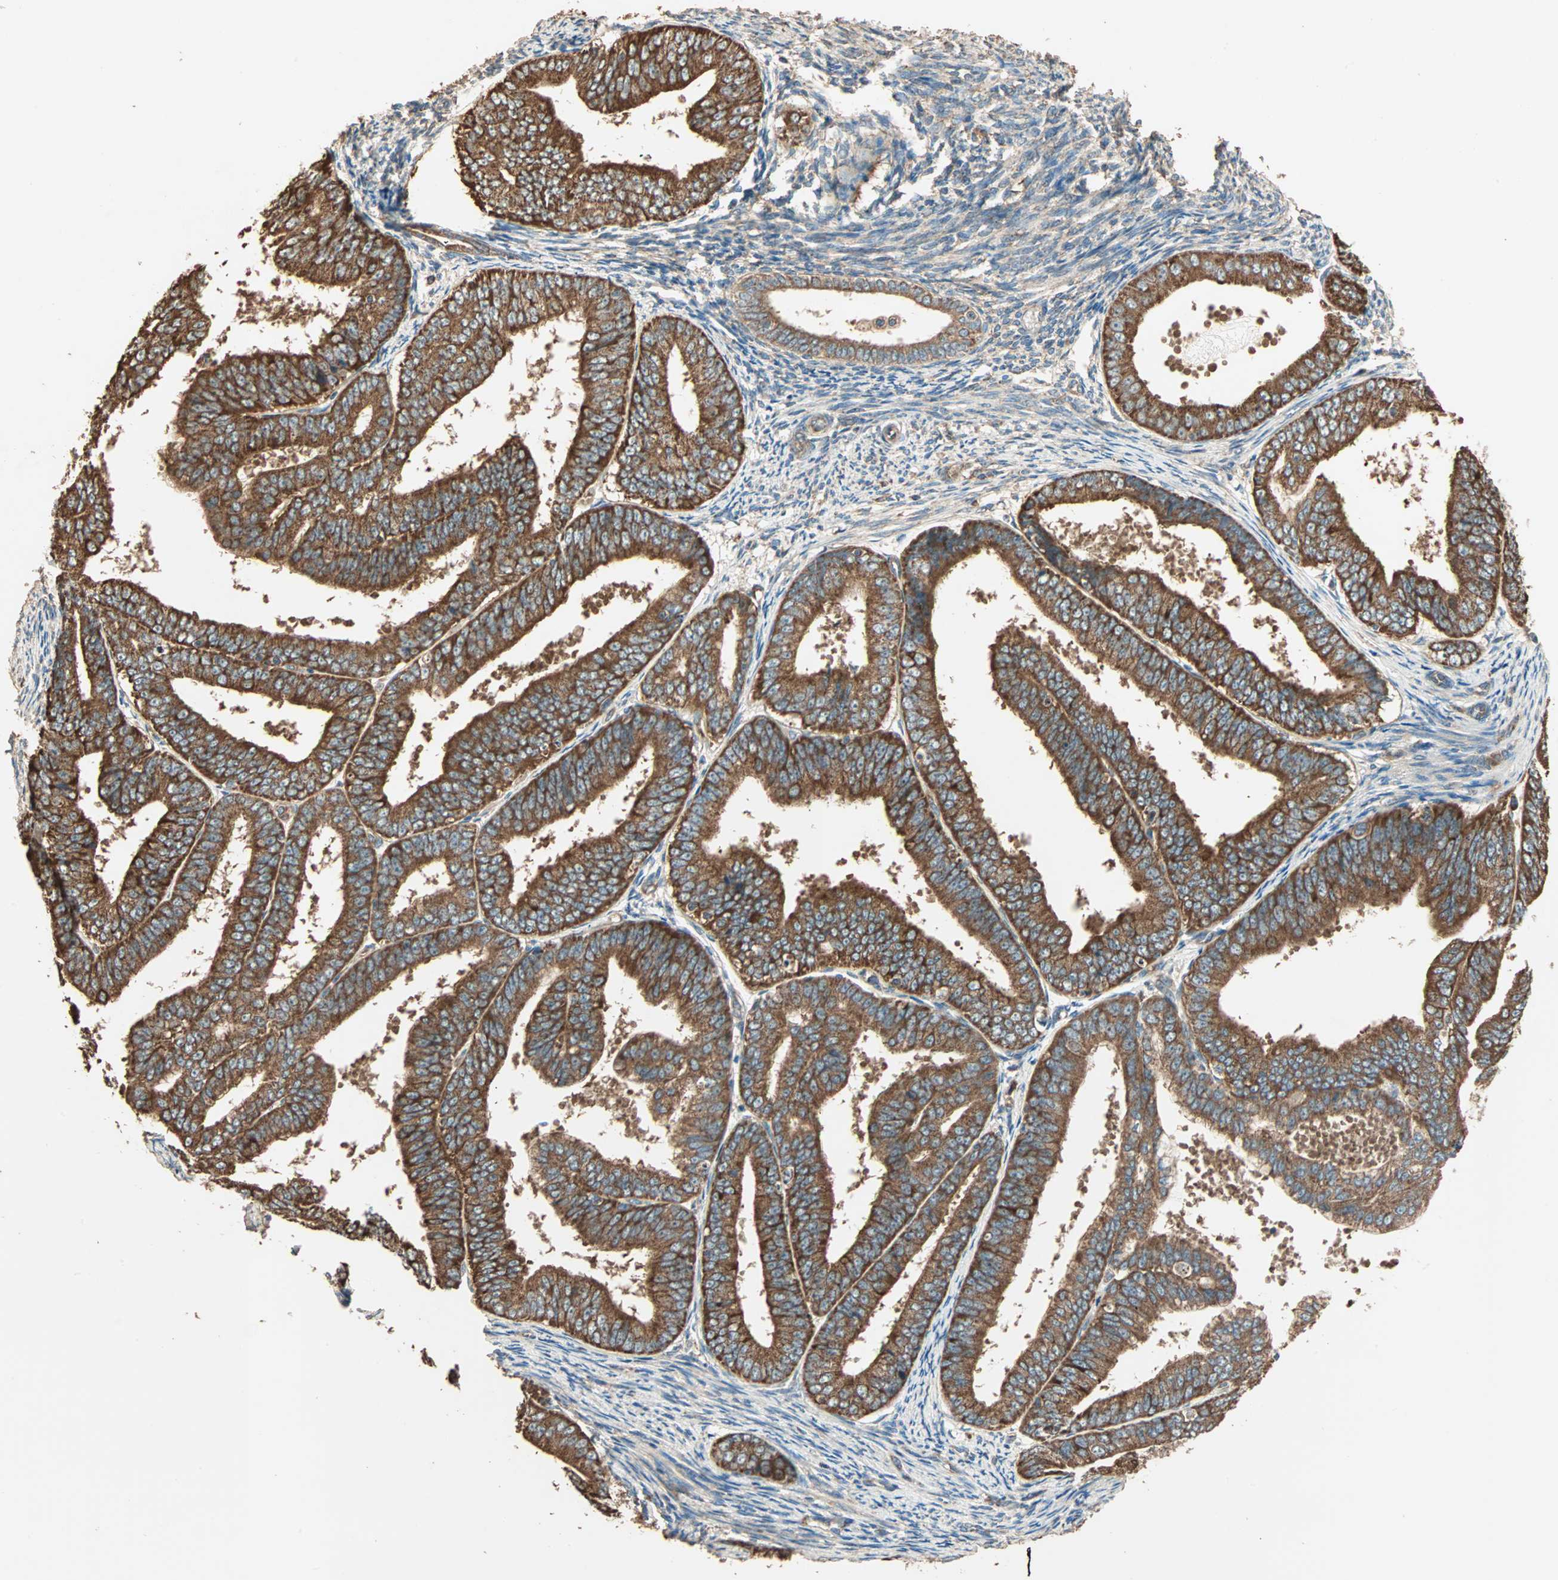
{"staining": {"intensity": "strong", "quantity": ">75%", "location": "cytoplasmic/membranous"}, "tissue": "endometrial cancer", "cell_type": "Tumor cells", "image_type": "cancer", "snomed": [{"axis": "morphology", "description": "Adenocarcinoma, NOS"}, {"axis": "topography", "description": "Endometrium"}], "caption": "Tumor cells demonstrate high levels of strong cytoplasmic/membranous expression in about >75% of cells in human endometrial adenocarcinoma.", "gene": "EIF4G2", "patient": {"sex": "female", "age": 63}}